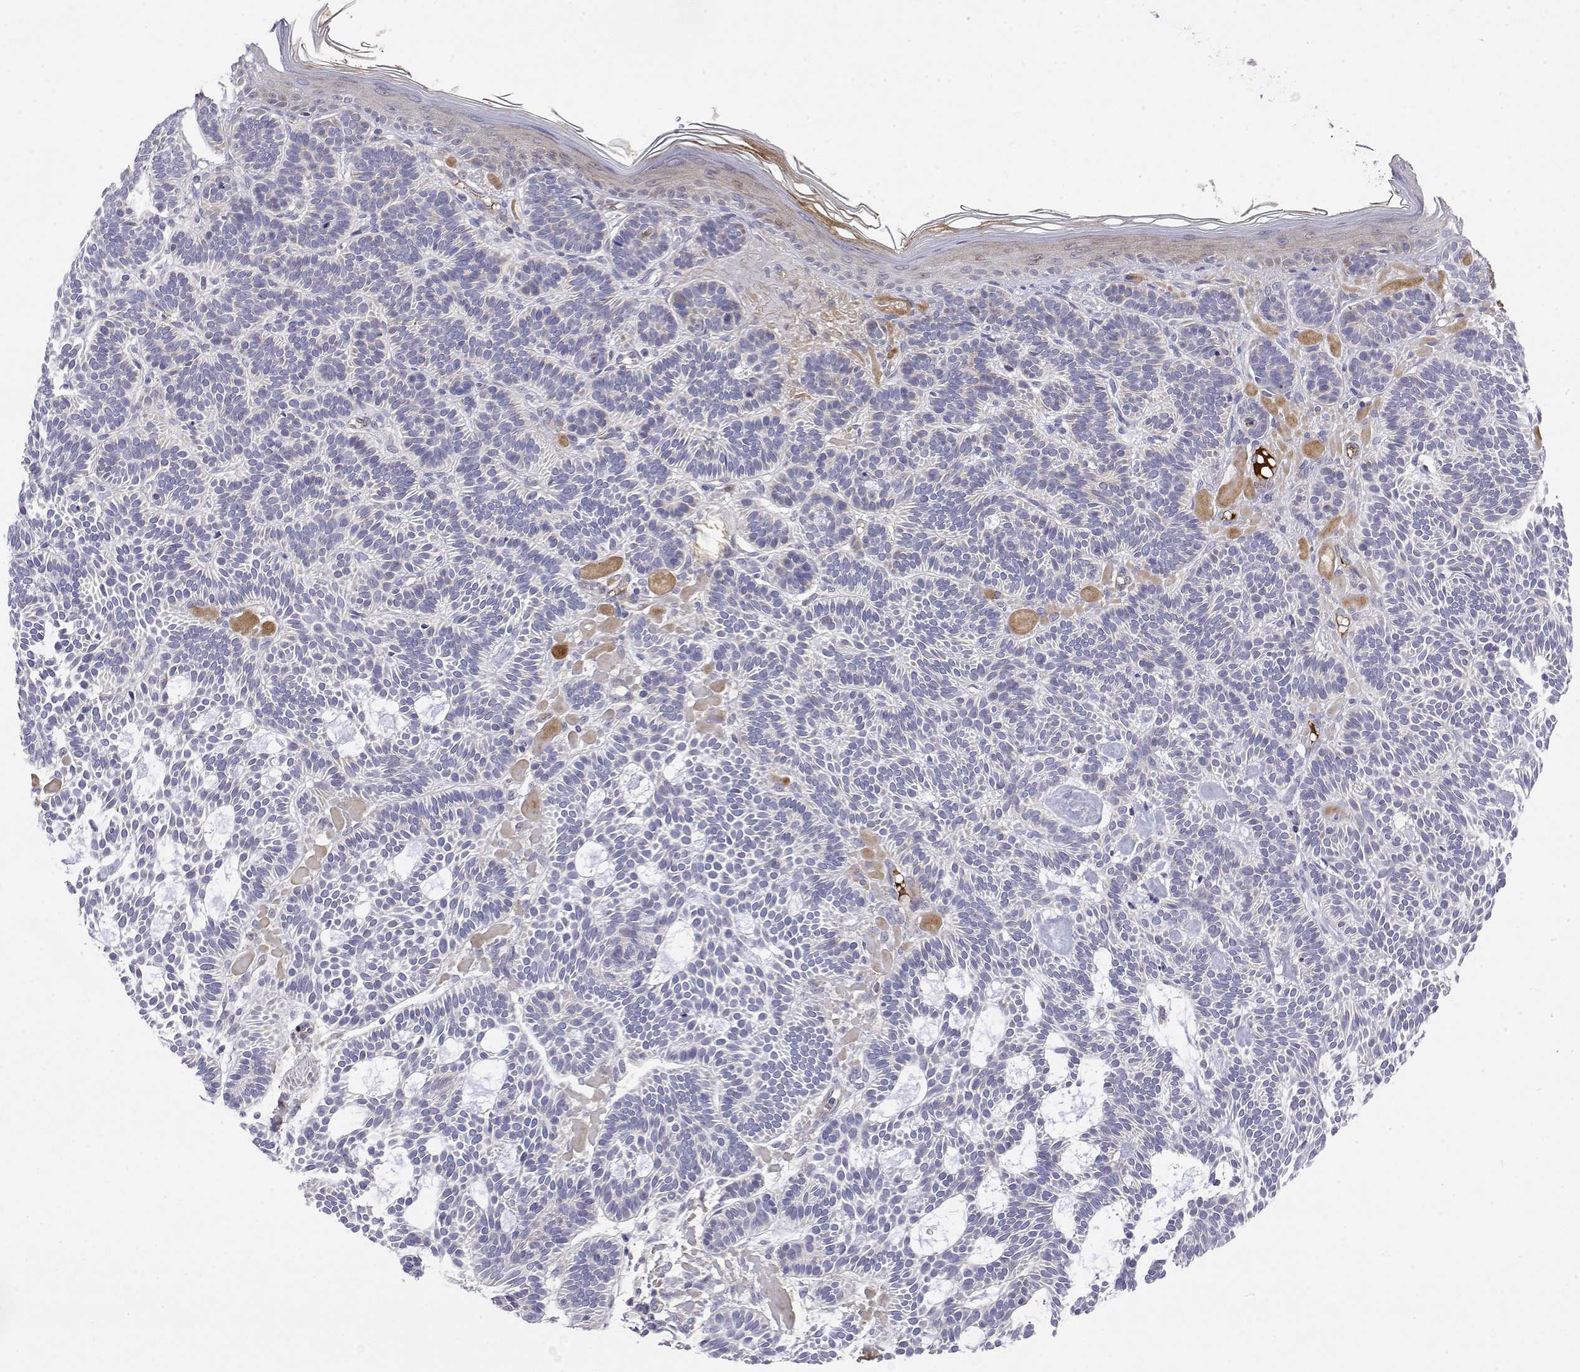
{"staining": {"intensity": "negative", "quantity": "none", "location": "none"}, "tissue": "skin cancer", "cell_type": "Tumor cells", "image_type": "cancer", "snomed": [{"axis": "morphology", "description": "Basal cell carcinoma"}, {"axis": "topography", "description": "Skin"}], "caption": "The immunohistochemistry (IHC) histopathology image has no significant expression in tumor cells of skin cancer tissue.", "gene": "GGACT", "patient": {"sex": "male", "age": 85}}